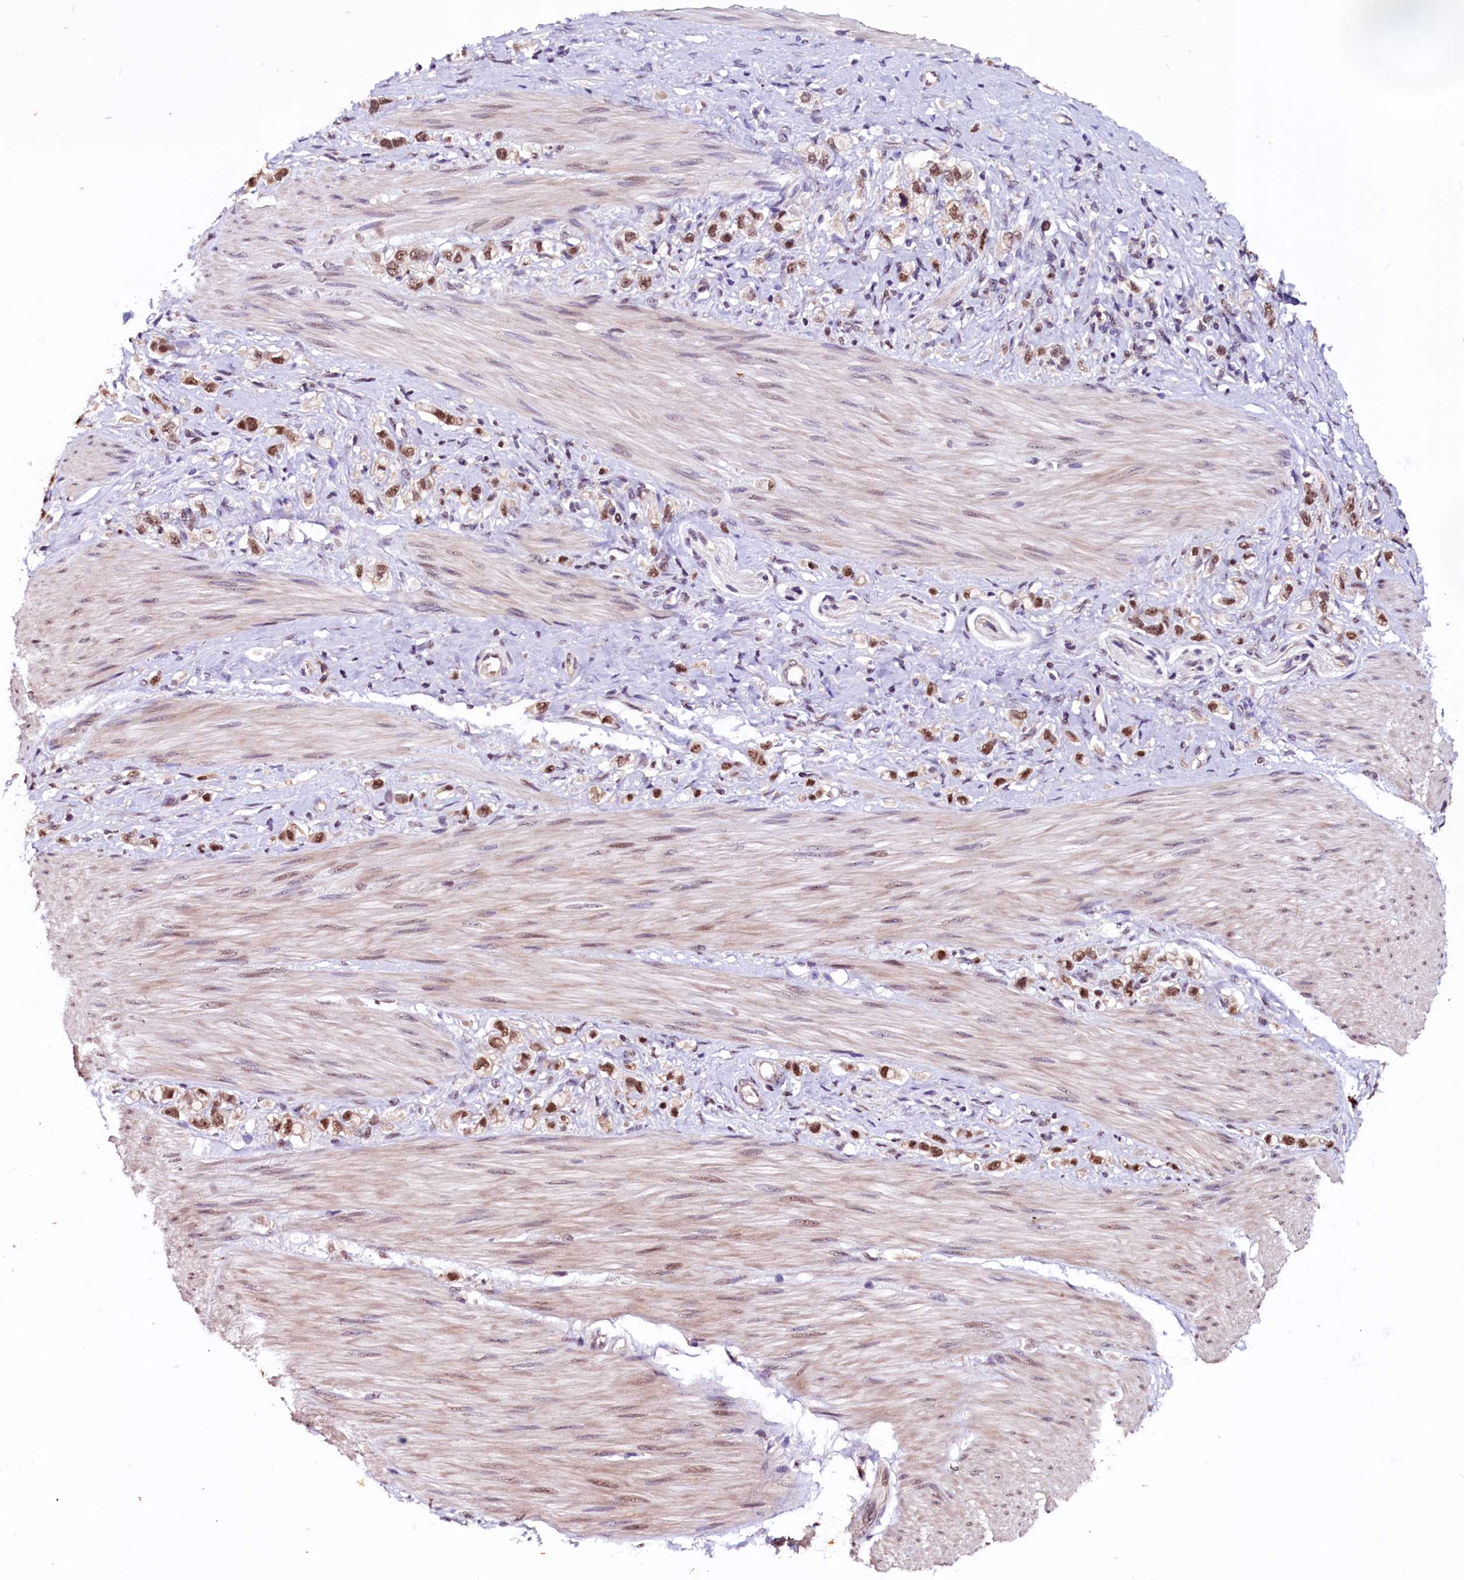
{"staining": {"intensity": "moderate", "quantity": ">75%", "location": "nuclear"}, "tissue": "stomach cancer", "cell_type": "Tumor cells", "image_type": "cancer", "snomed": [{"axis": "morphology", "description": "Adenocarcinoma, NOS"}, {"axis": "topography", "description": "Stomach"}], "caption": "Immunohistochemistry (IHC) (DAB (3,3'-diaminobenzidine)) staining of stomach cancer (adenocarcinoma) shows moderate nuclear protein expression in approximately >75% of tumor cells.", "gene": "RNMT", "patient": {"sex": "female", "age": 65}}